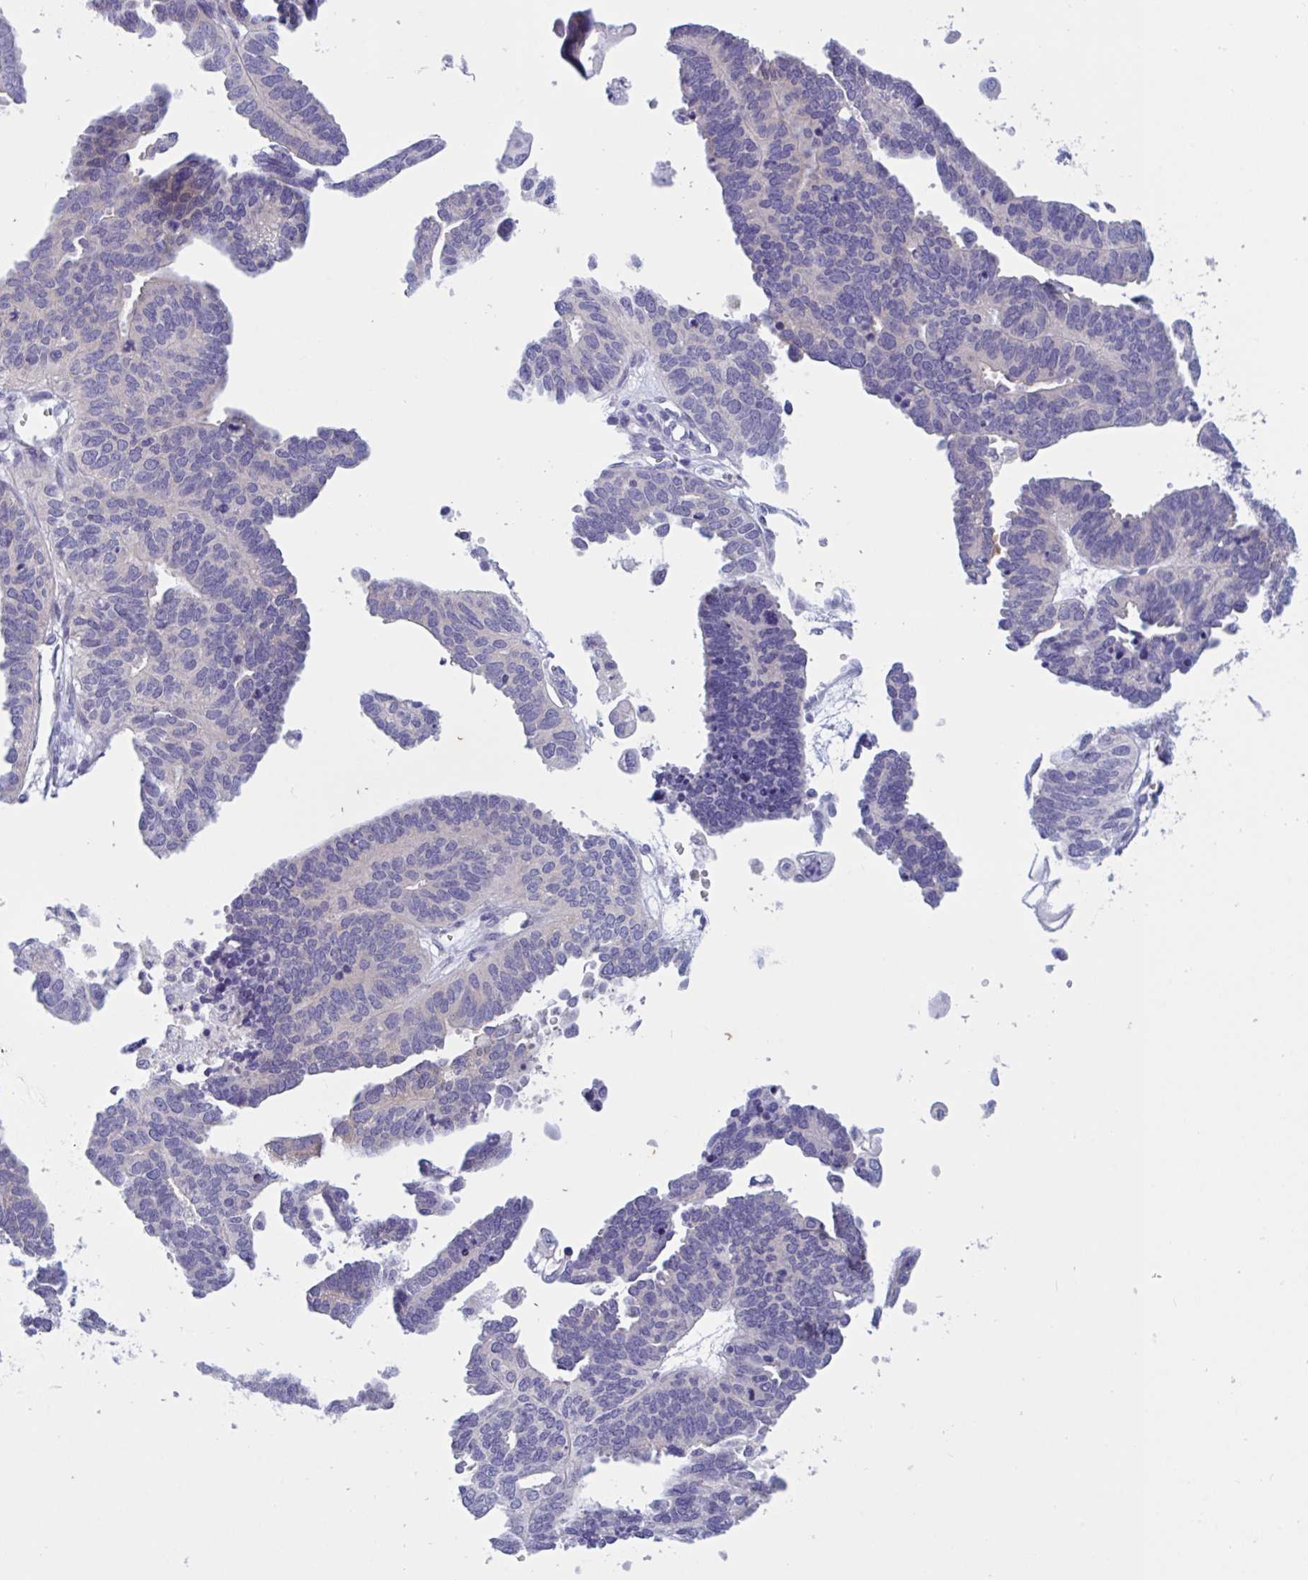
{"staining": {"intensity": "negative", "quantity": "none", "location": "none"}, "tissue": "ovarian cancer", "cell_type": "Tumor cells", "image_type": "cancer", "snomed": [{"axis": "morphology", "description": "Cystadenocarcinoma, serous, NOS"}, {"axis": "topography", "description": "Ovary"}], "caption": "Ovarian cancer stained for a protein using immunohistochemistry displays no positivity tumor cells.", "gene": "OXLD1", "patient": {"sex": "female", "age": 51}}